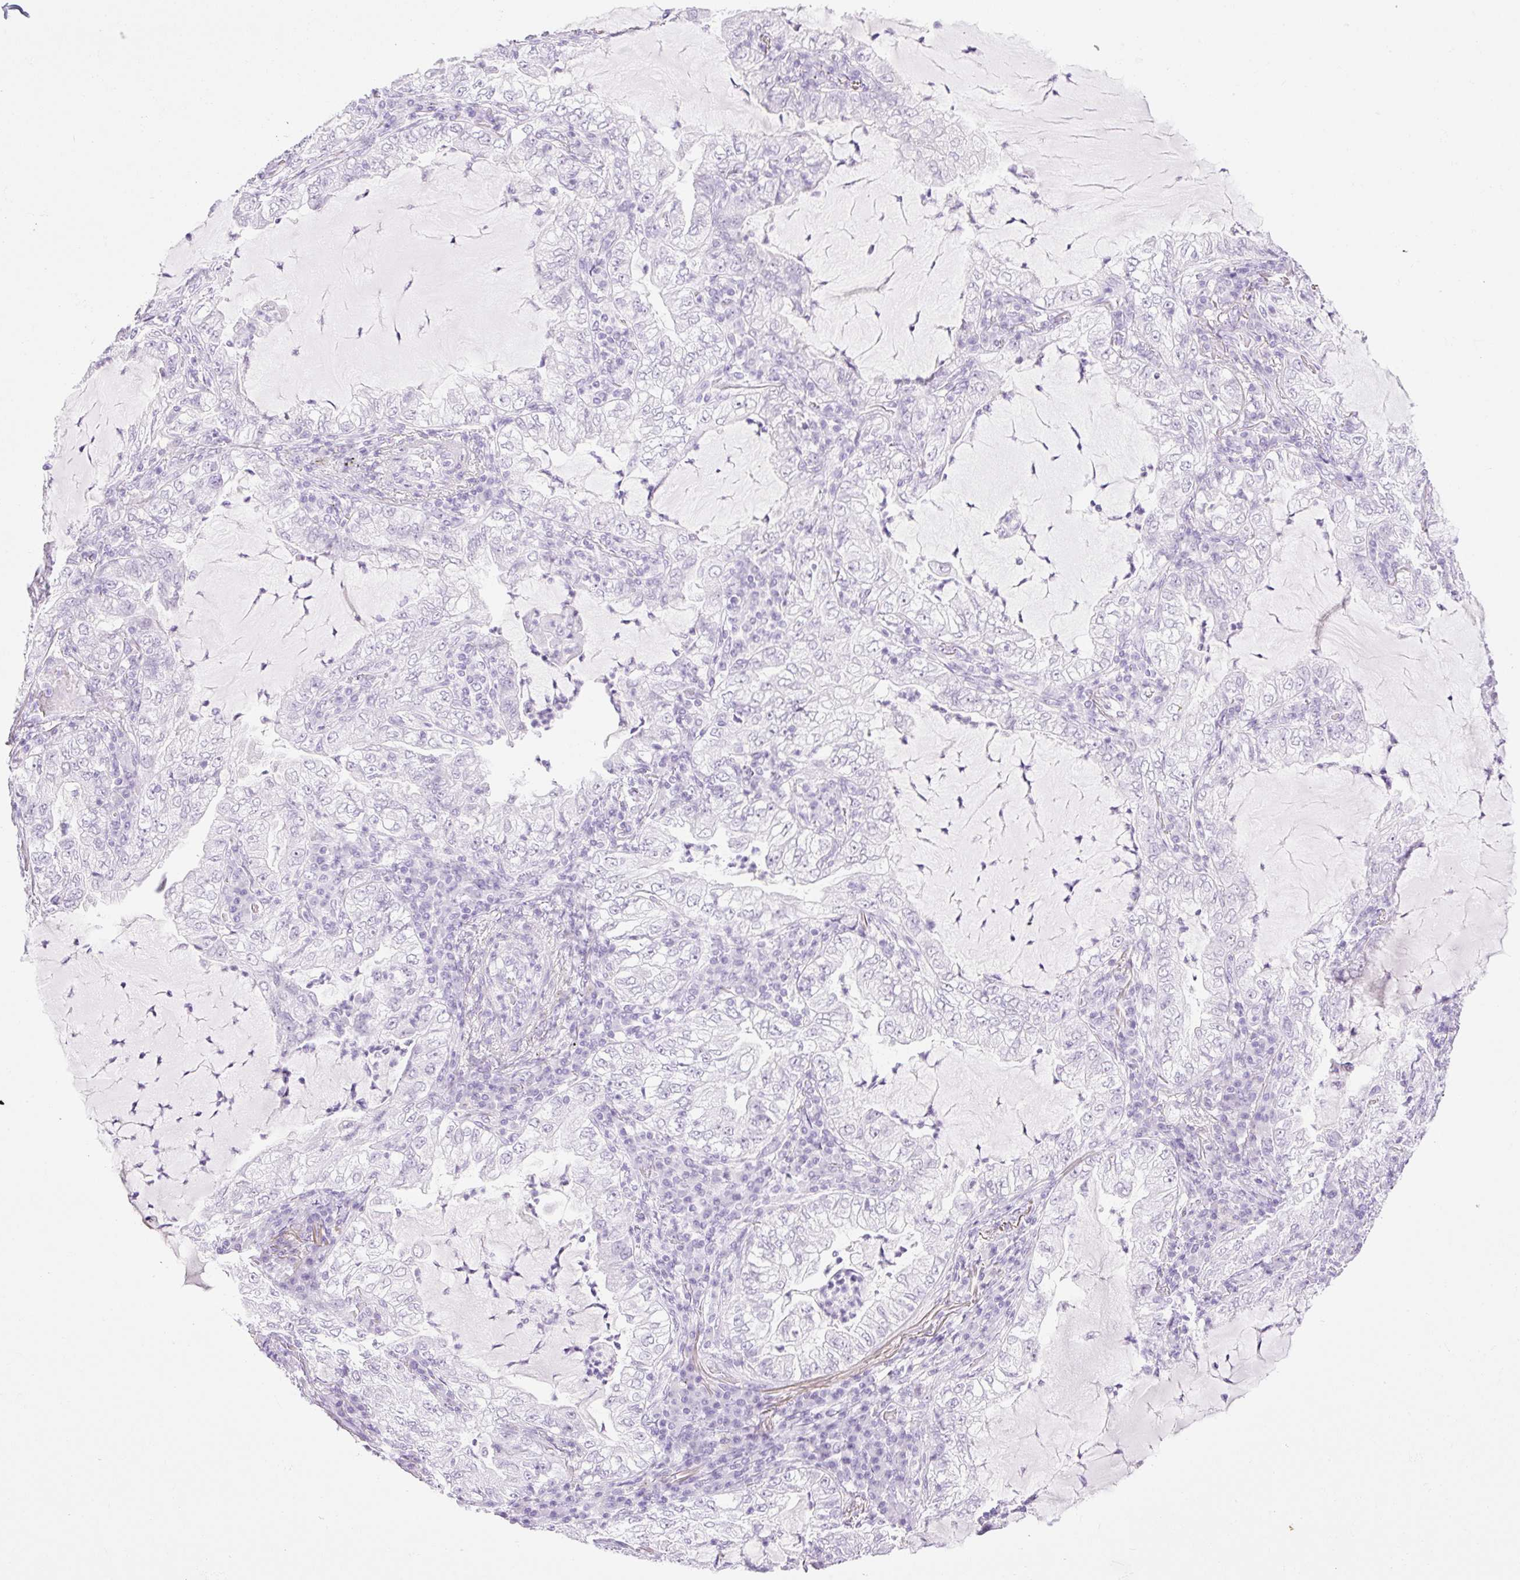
{"staining": {"intensity": "negative", "quantity": "none", "location": "none"}, "tissue": "lung cancer", "cell_type": "Tumor cells", "image_type": "cancer", "snomed": [{"axis": "morphology", "description": "Adenocarcinoma, NOS"}, {"axis": "topography", "description": "Lung"}], "caption": "The immunohistochemistry histopathology image has no significant expression in tumor cells of adenocarcinoma (lung) tissue.", "gene": "SPRR4", "patient": {"sex": "female", "age": 73}}